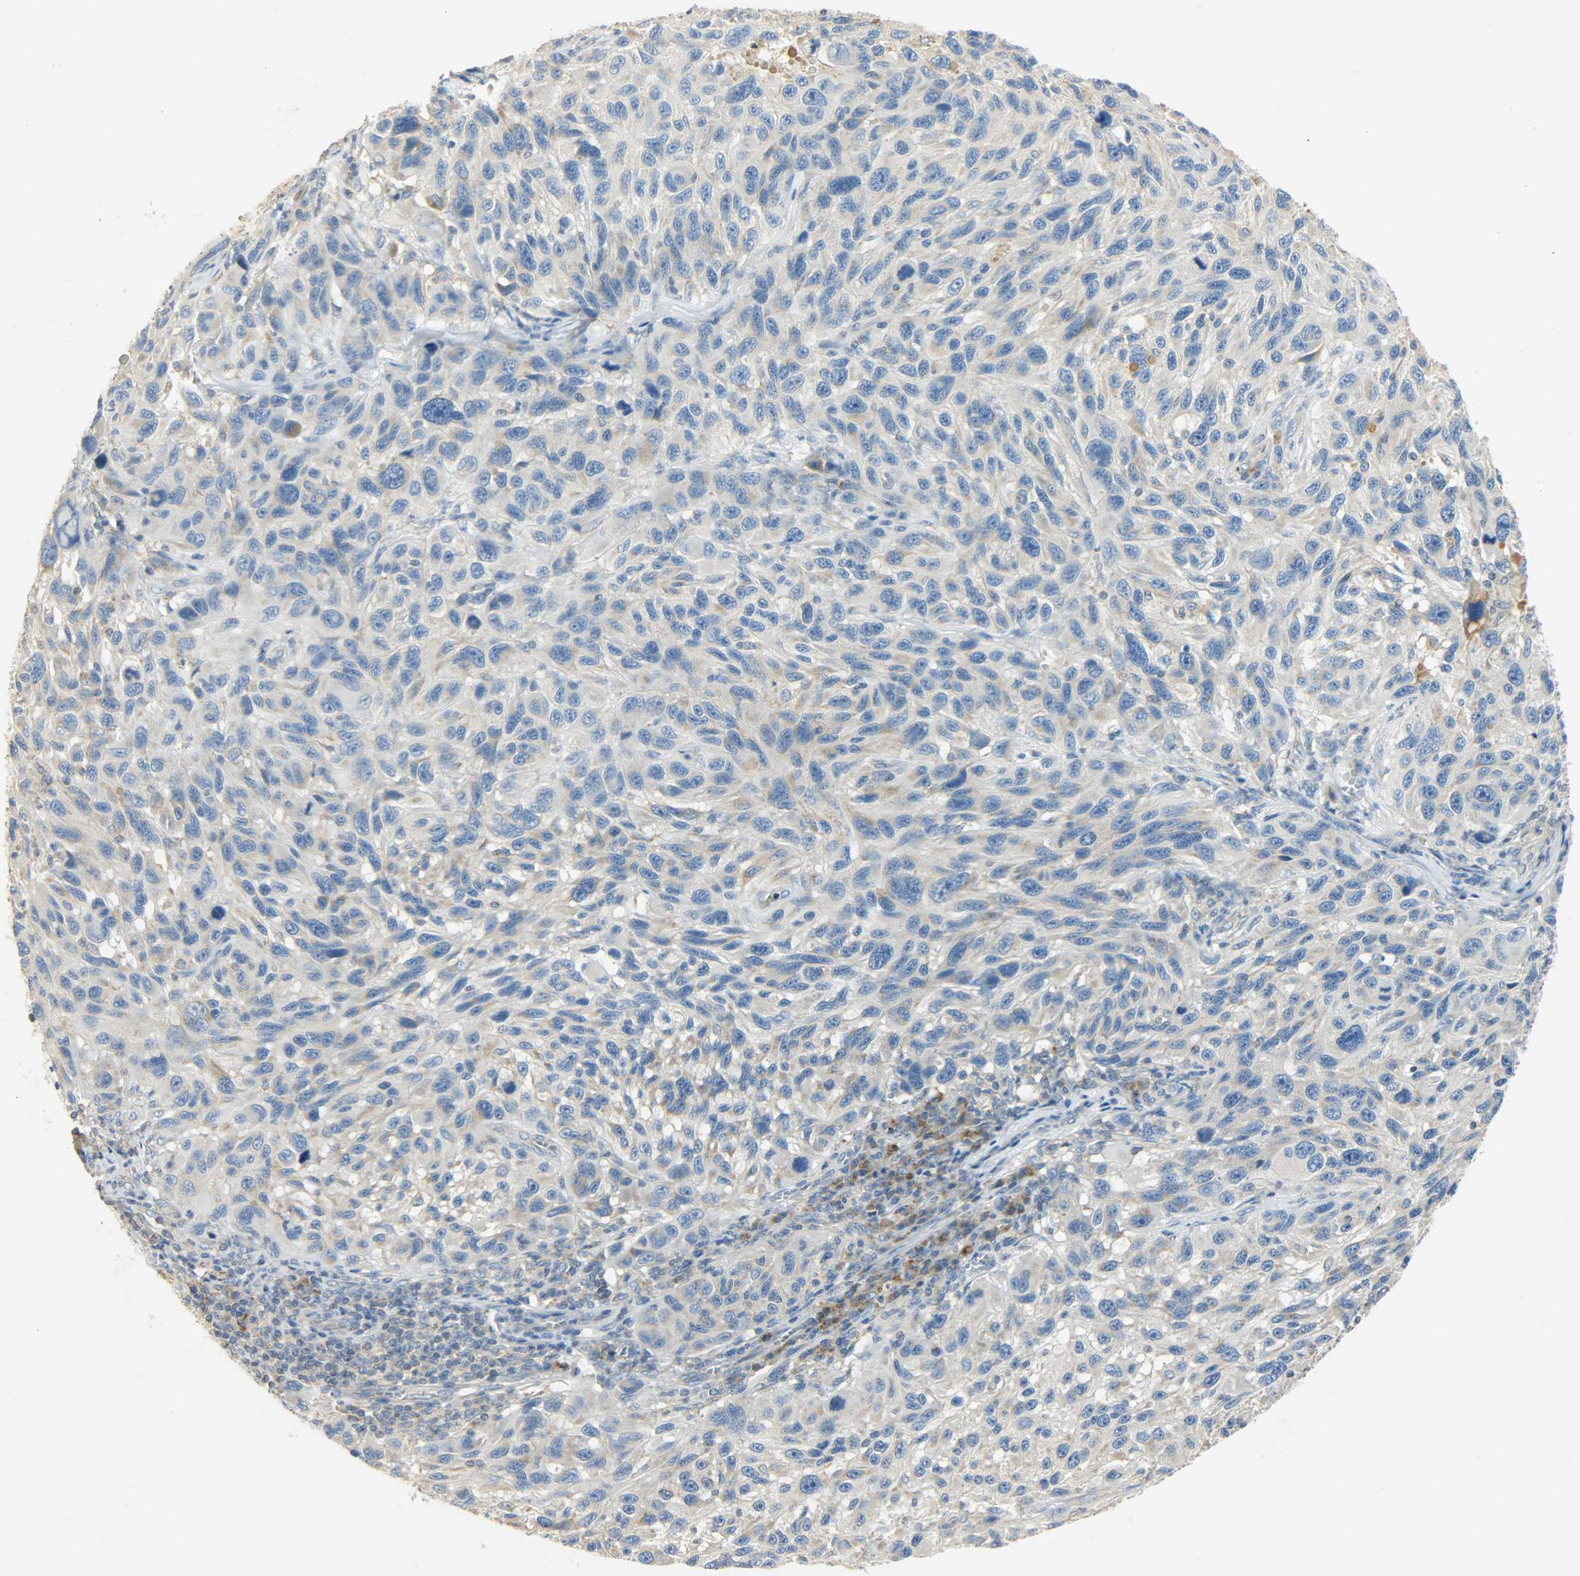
{"staining": {"intensity": "weak", "quantity": "25%-75%", "location": "cytoplasmic/membranous"}, "tissue": "melanoma", "cell_type": "Tumor cells", "image_type": "cancer", "snomed": [{"axis": "morphology", "description": "Malignant melanoma, NOS"}, {"axis": "topography", "description": "Skin"}], "caption": "Tumor cells reveal low levels of weak cytoplasmic/membranous staining in about 25%-75% of cells in human malignant melanoma. (DAB IHC, brown staining for protein, blue staining for nuclei).", "gene": "NNT", "patient": {"sex": "male", "age": 53}}